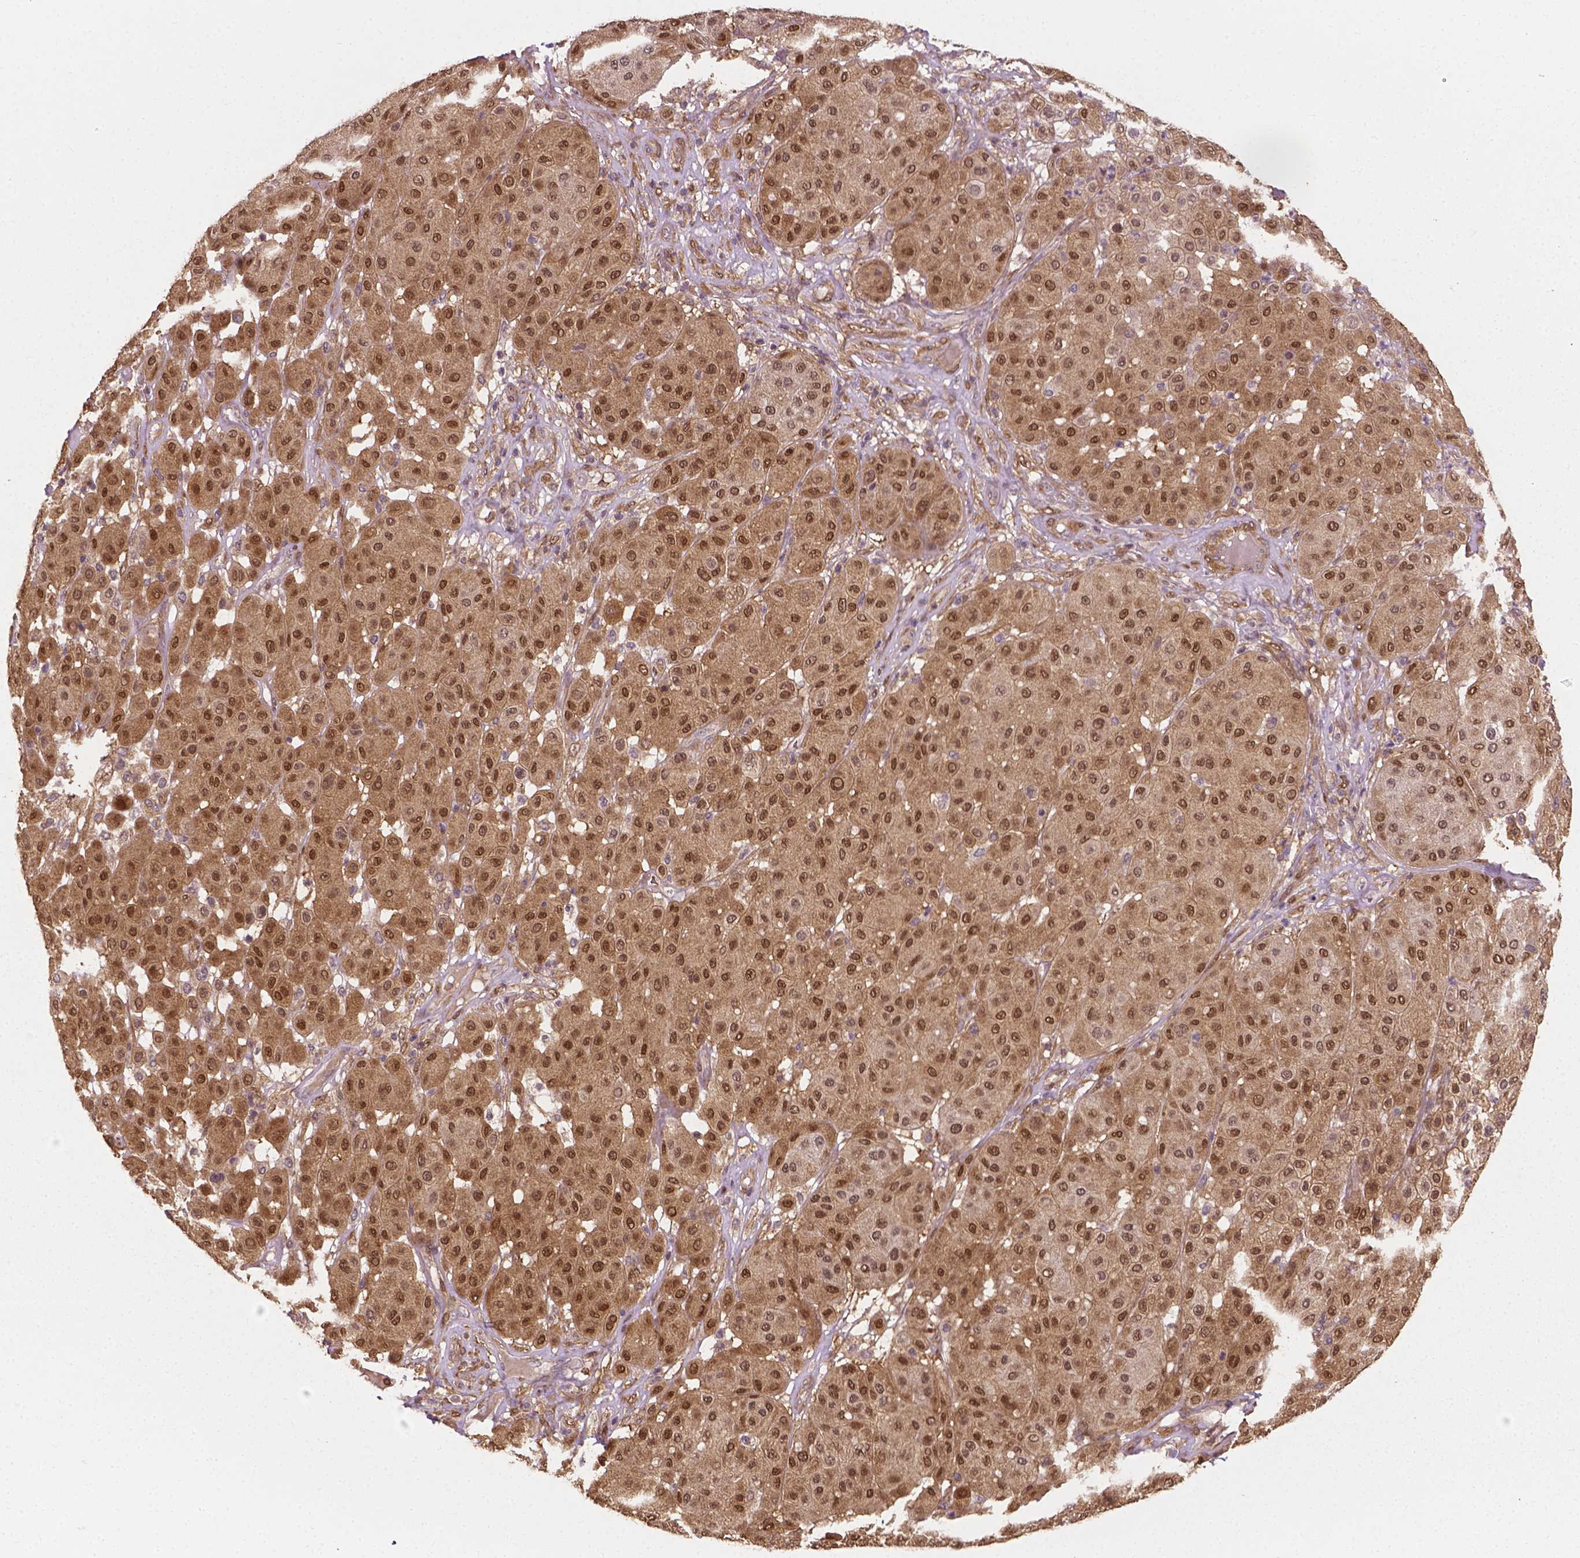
{"staining": {"intensity": "moderate", "quantity": ">75%", "location": "cytoplasmic/membranous,nuclear"}, "tissue": "melanoma", "cell_type": "Tumor cells", "image_type": "cancer", "snomed": [{"axis": "morphology", "description": "Malignant melanoma, Metastatic site"}, {"axis": "topography", "description": "Smooth muscle"}], "caption": "Brown immunohistochemical staining in human melanoma demonstrates moderate cytoplasmic/membranous and nuclear staining in approximately >75% of tumor cells.", "gene": "YAP1", "patient": {"sex": "male", "age": 41}}